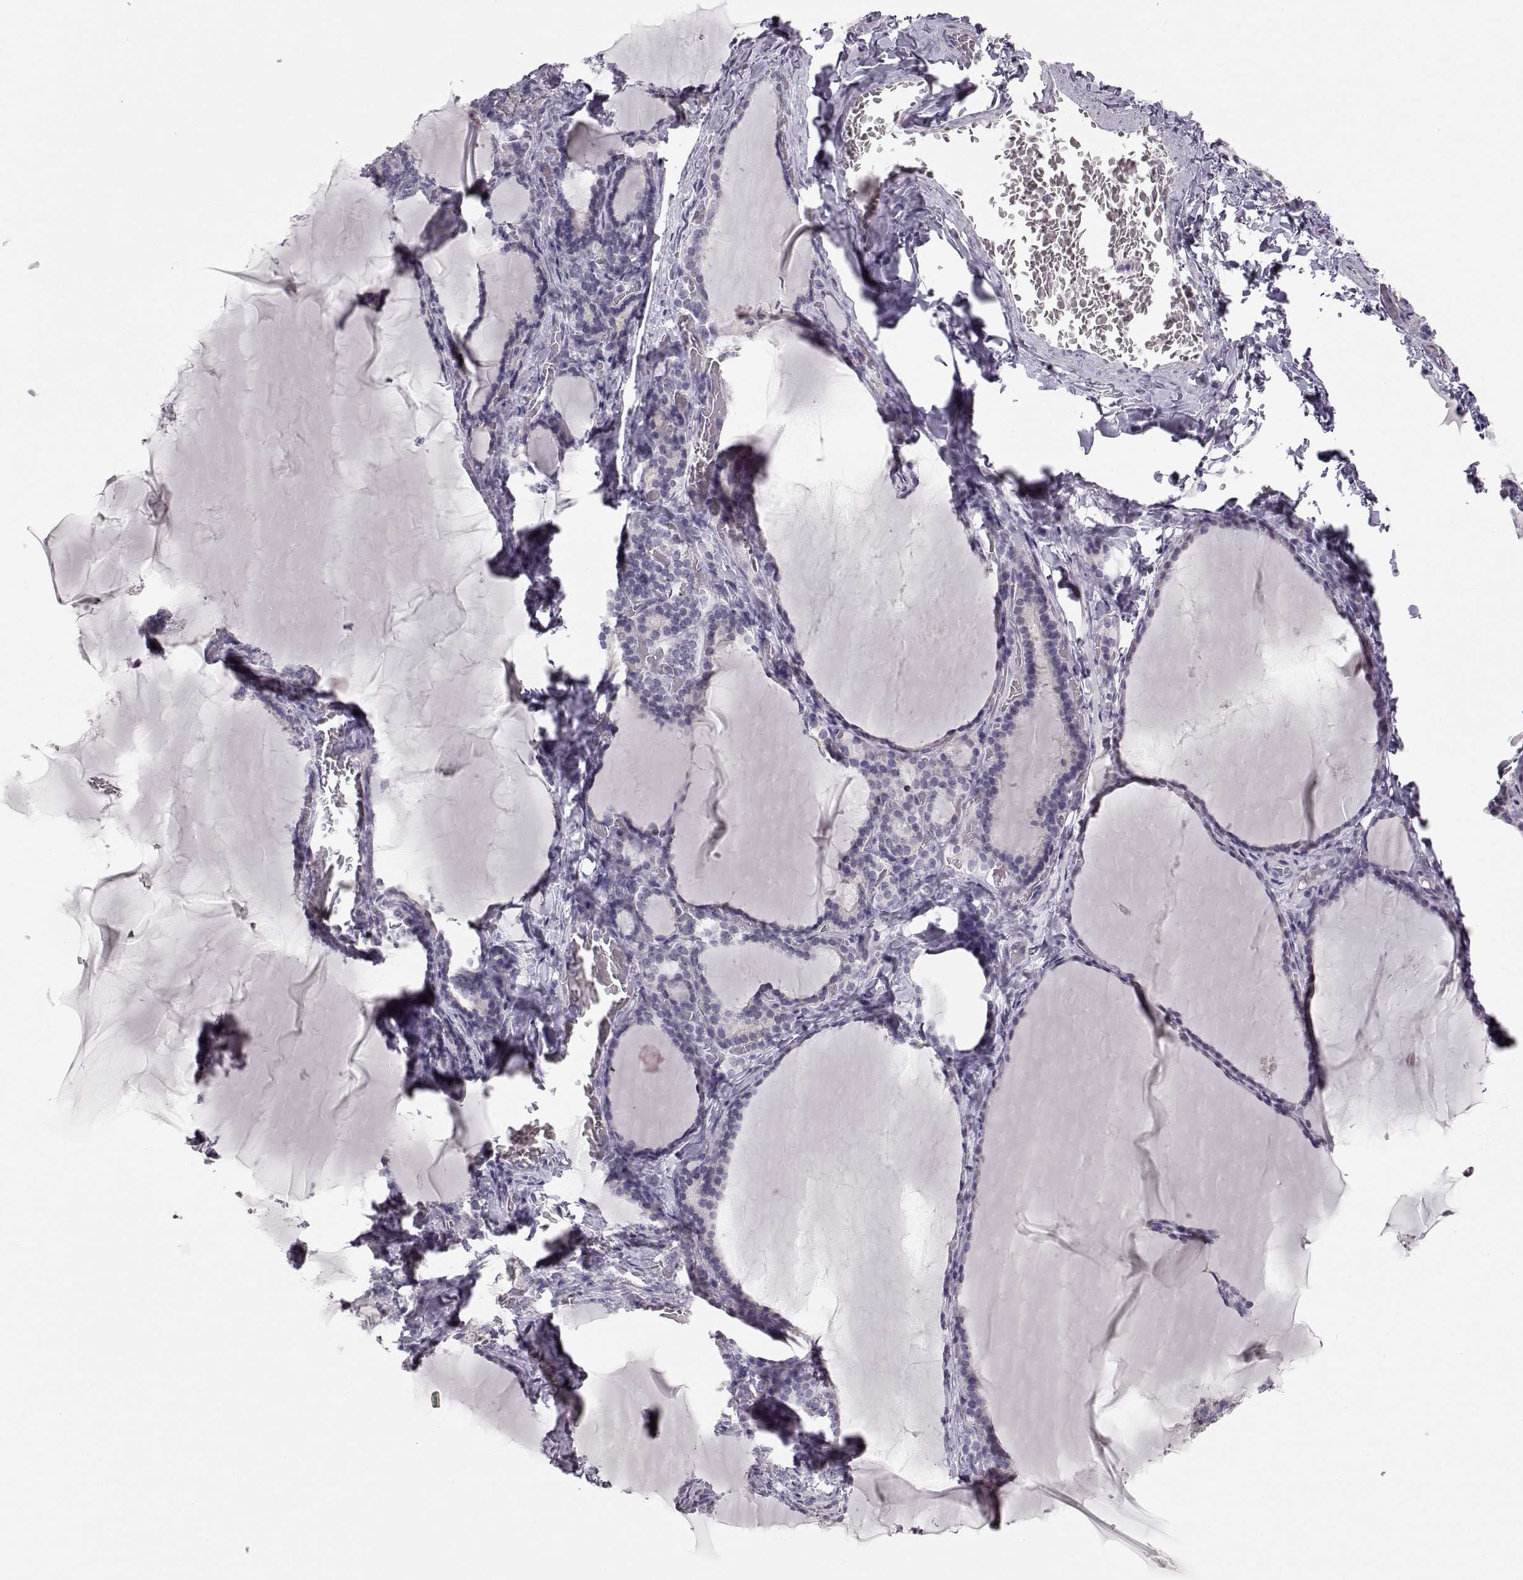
{"staining": {"intensity": "negative", "quantity": "none", "location": "none"}, "tissue": "thyroid gland", "cell_type": "Glandular cells", "image_type": "normal", "snomed": [{"axis": "morphology", "description": "Normal tissue, NOS"}, {"axis": "morphology", "description": "Hyperplasia, NOS"}, {"axis": "topography", "description": "Thyroid gland"}], "caption": "Immunohistochemistry micrograph of benign thyroid gland: human thyroid gland stained with DAB (3,3'-diaminobenzidine) demonstrates no significant protein positivity in glandular cells. (Immunohistochemistry, brightfield microscopy, high magnification).", "gene": "FAM205A", "patient": {"sex": "female", "age": 27}}